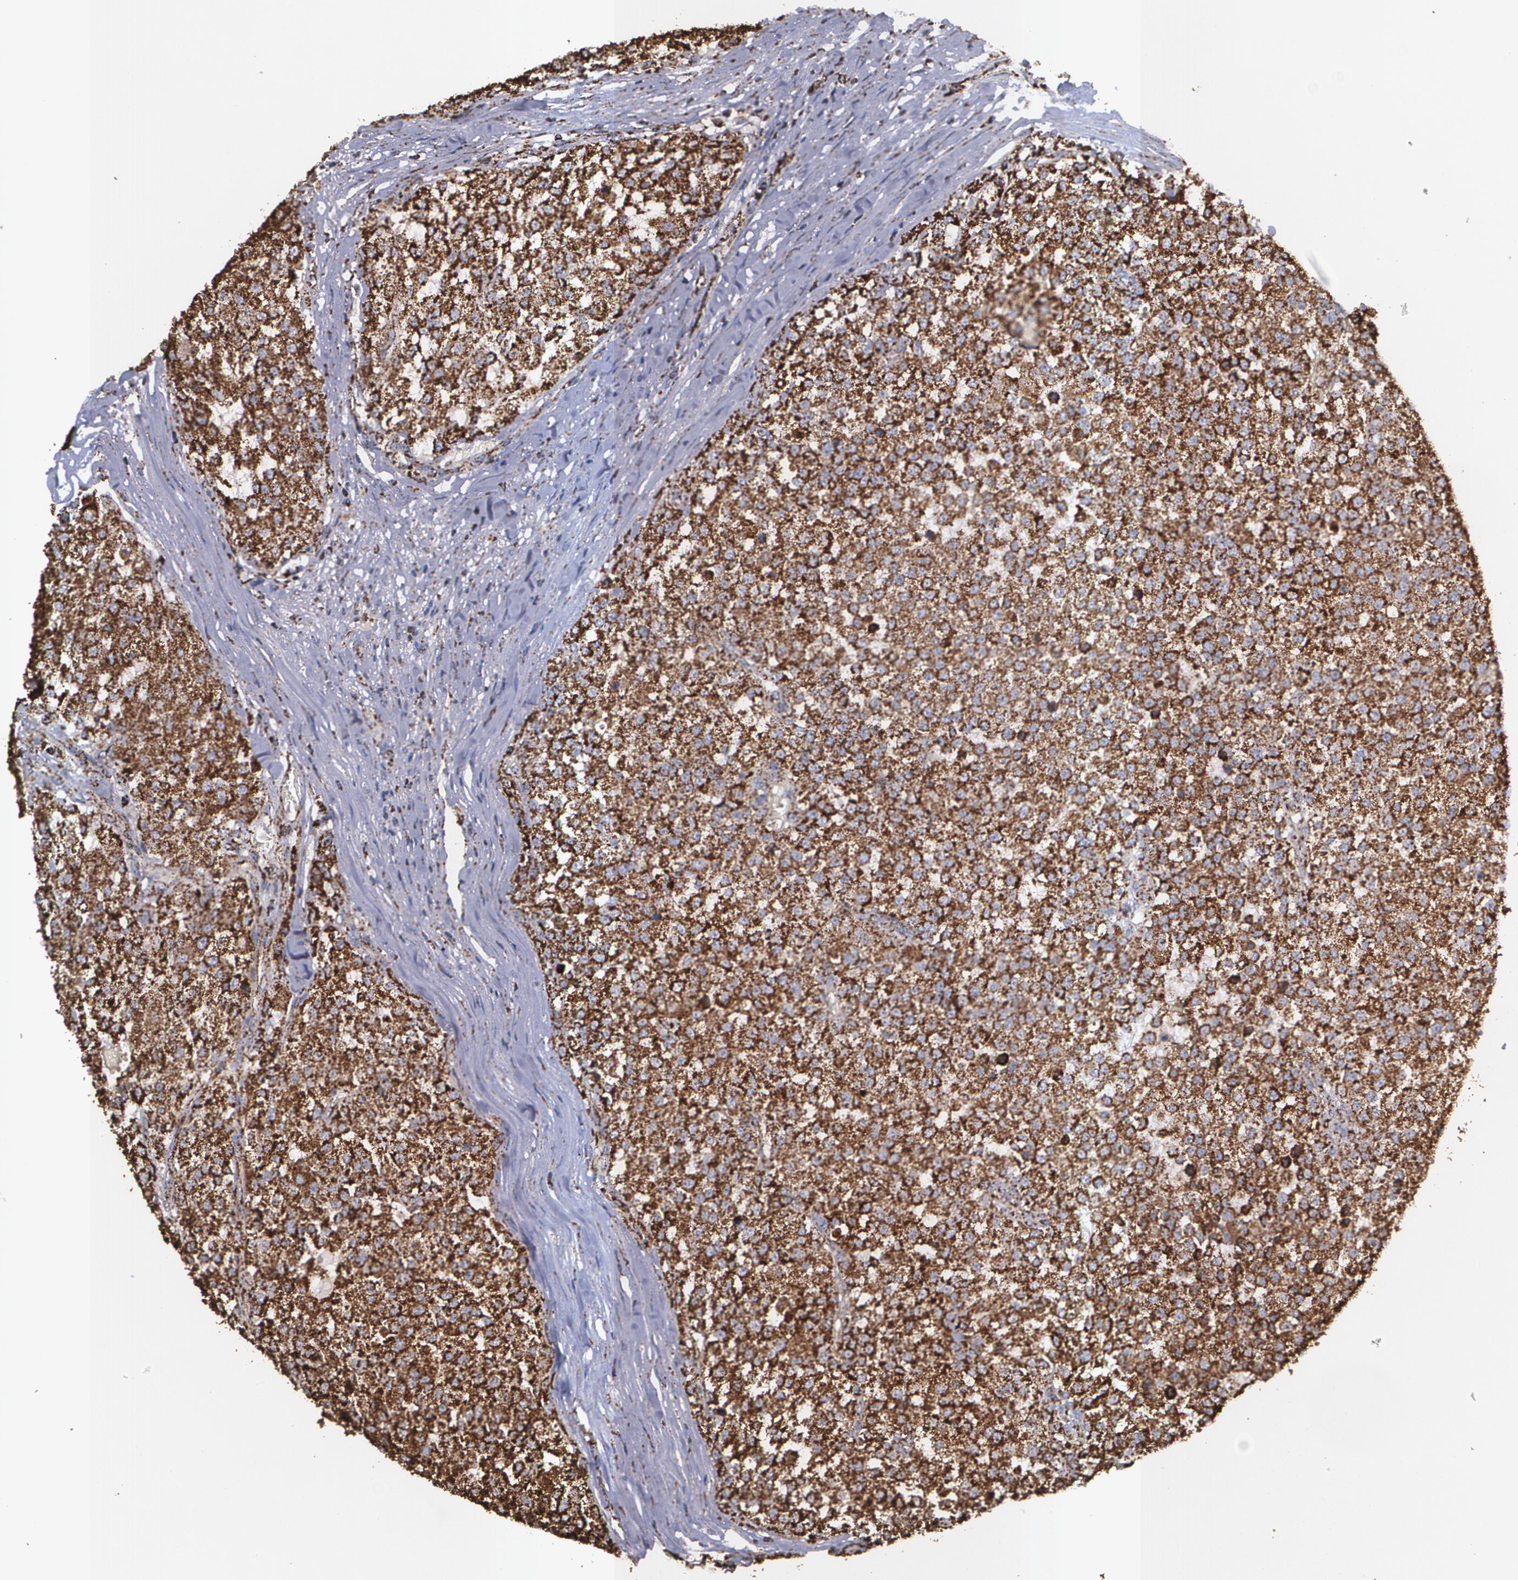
{"staining": {"intensity": "strong", "quantity": ">75%", "location": "cytoplasmic/membranous"}, "tissue": "testis cancer", "cell_type": "Tumor cells", "image_type": "cancer", "snomed": [{"axis": "morphology", "description": "Seminoma, NOS"}, {"axis": "topography", "description": "Testis"}], "caption": "A micrograph of seminoma (testis) stained for a protein displays strong cytoplasmic/membranous brown staining in tumor cells. The staining is performed using DAB (3,3'-diaminobenzidine) brown chromogen to label protein expression. The nuclei are counter-stained blue using hematoxylin.", "gene": "HSPD1", "patient": {"sex": "male", "age": 59}}